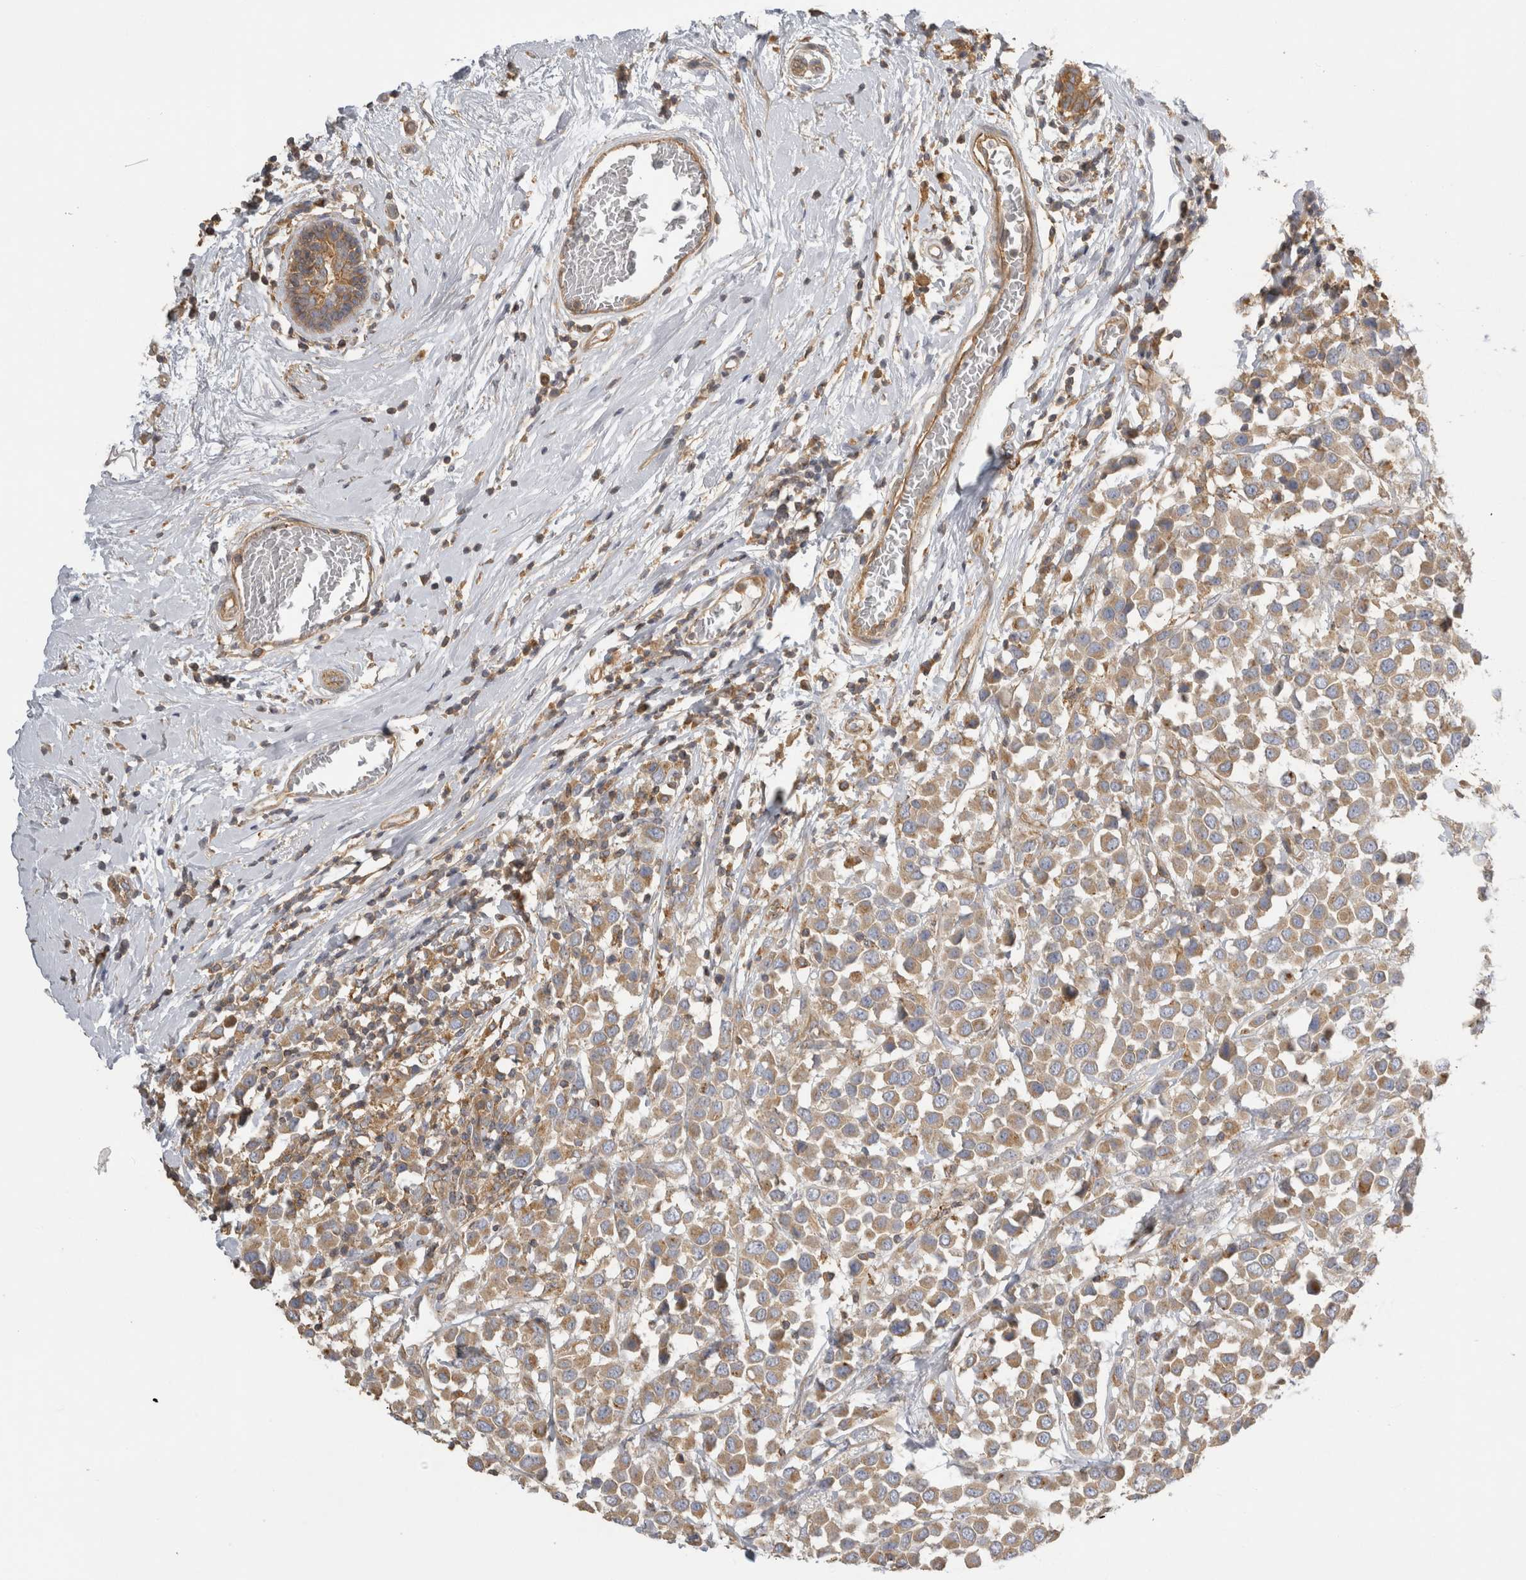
{"staining": {"intensity": "weak", "quantity": ">75%", "location": "cytoplasmic/membranous"}, "tissue": "breast cancer", "cell_type": "Tumor cells", "image_type": "cancer", "snomed": [{"axis": "morphology", "description": "Duct carcinoma"}, {"axis": "topography", "description": "Breast"}], "caption": "The immunohistochemical stain highlights weak cytoplasmic/membranous staining in tumor cells of invasive ductal carcinoma (breast) tissue. (brown staining indicates protein expression, while blue staining denotes nuclei).", "gene": "CHMP6", "patient": {"sex": "female", "age": 61}}